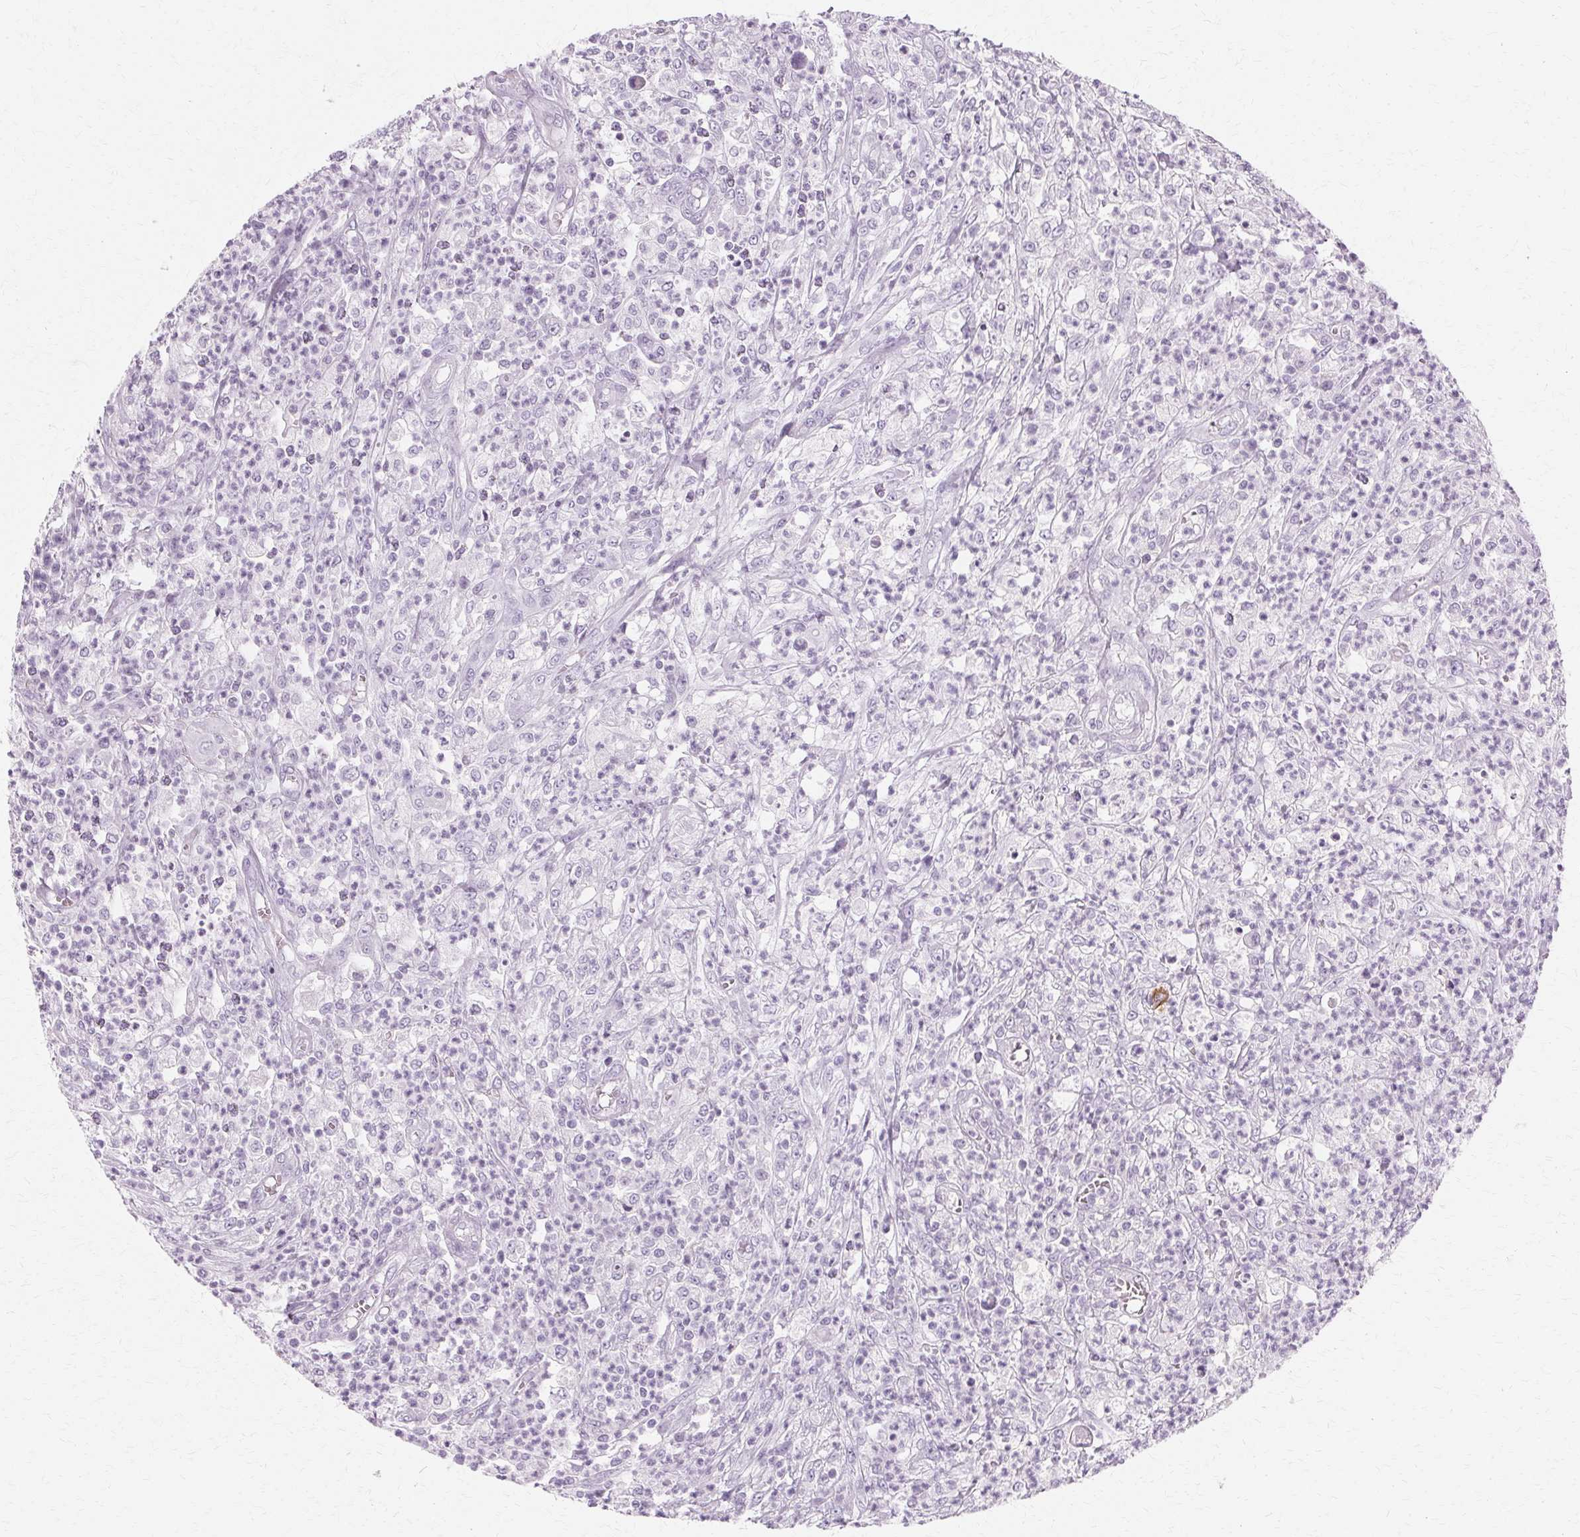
{"staining": {"intensity": "negative", "quantity": "none", "location": "none"}, "tissue": "colorectal cancer", "cell_type": "Tumor cells", "image_type": "cancer", "snomed": [{"axis": "morphology", "description": "Normal tissue, NOS"}, {"axis": "morphology", "description": "Adenocarcinoma, NOS"}, {"axis": "topography", "description": "Colon"}], "caption": "A high-resolution micrograph shows IHC staining of colorectal cancer (adenocarcinoma), which exhibits no significant expression in tumor cells.", "gene": "KRT6C", "patient": {"sex": "male", "age": 65}}